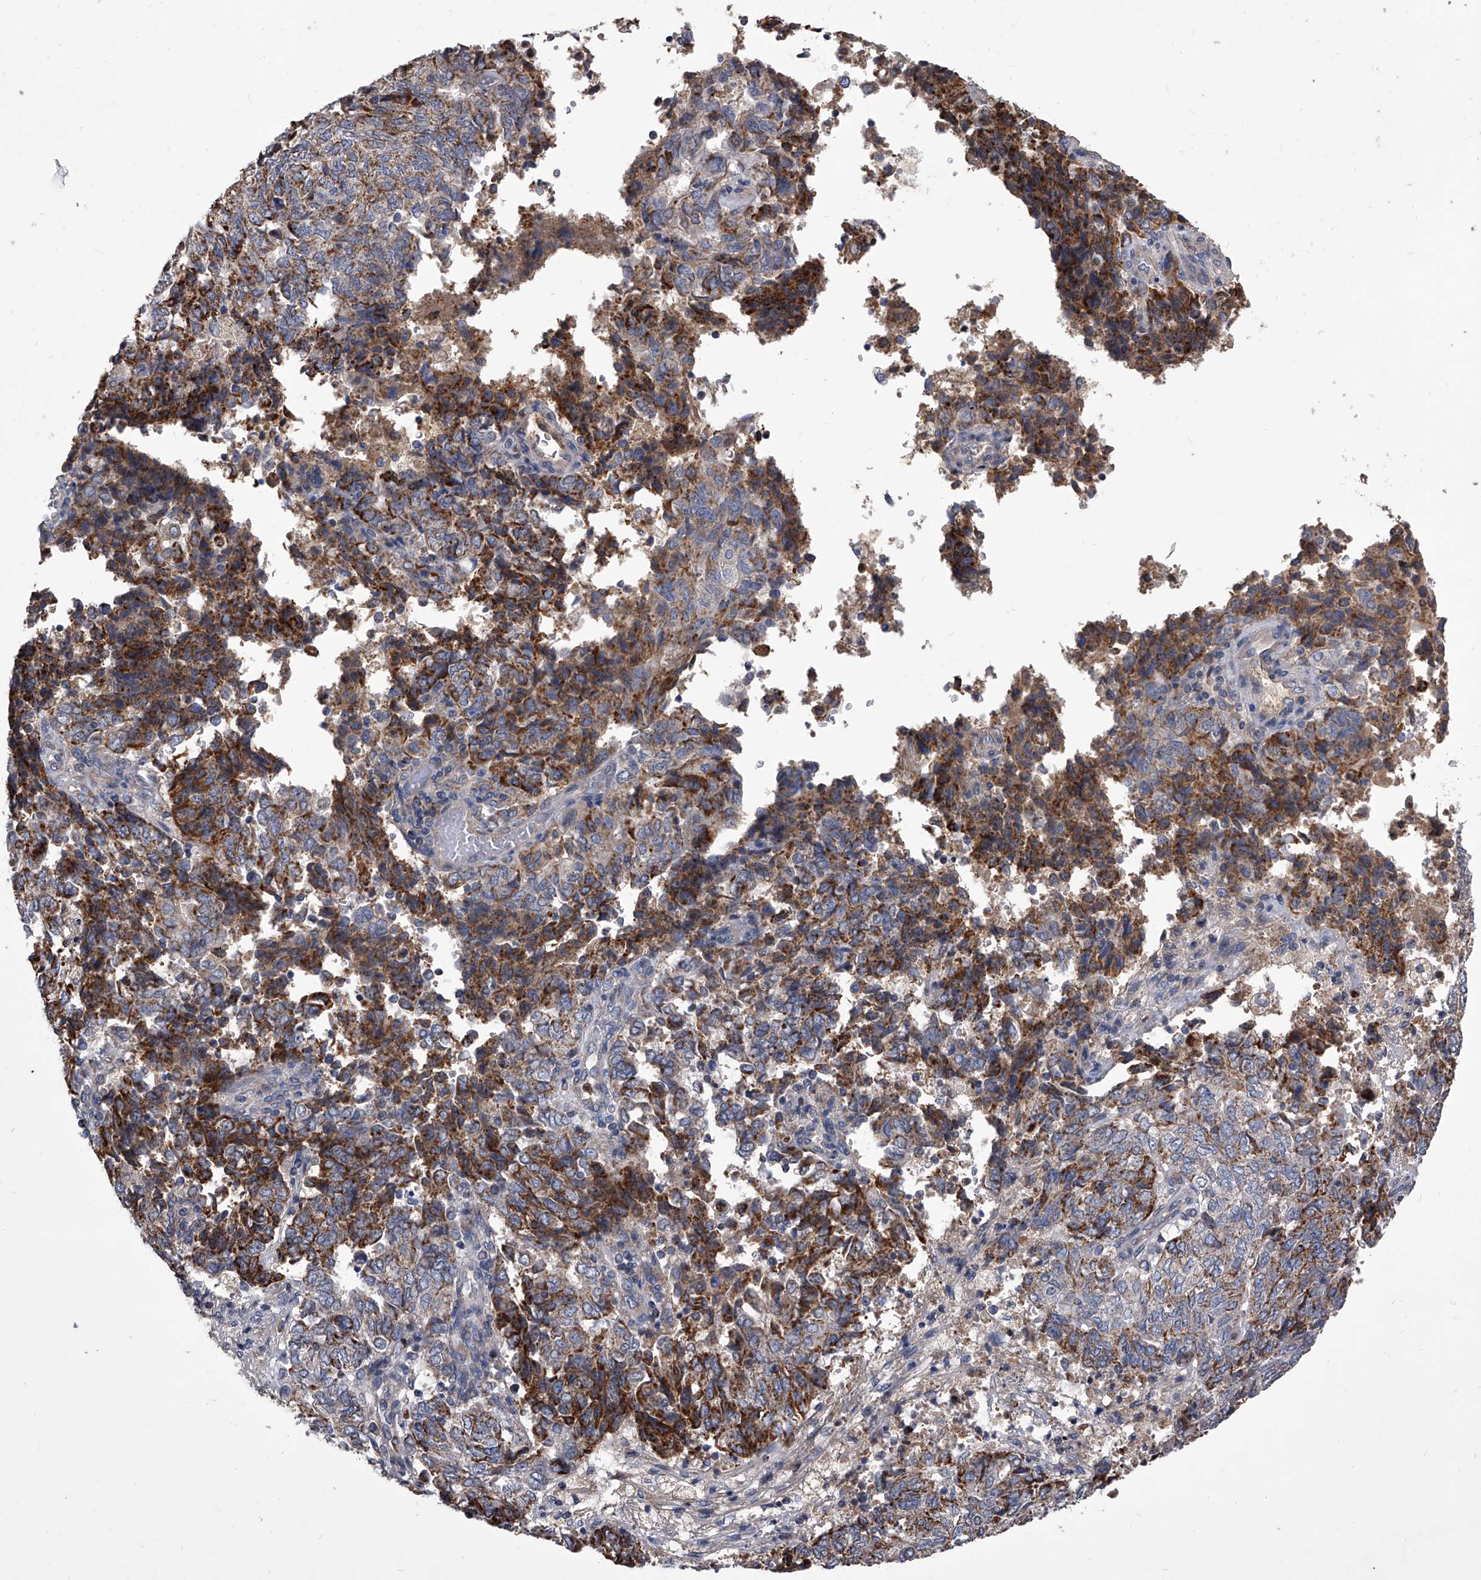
{"staining": {"intensity": "moderate", "quantity": "25%-75%", "location": "cytoplasmic/membranous"}, "tissue": "endometrial cancer", "cell_type": "Tumor cells", "image_type": "cancer", "snomed": [{"axis": "morphology", "description": "Adenocarcinoma, NOS"}, {"axis": "topography", "description": "Endometrium"}], "caption": "Immunohistochemistry staining of endometrial adenocarcinoma, which displays medium levels of moderate cytoplasmic/membranous staining in approximately 25%-75% of tumor cells indicating moderate cytoplasmic/membranous protein positivity. The staining was performed using DAB (3,3'-diaminobenzidine) (brown) for protein detection and nuclei were counterstained in hematoxylin (blue).", "gene": "NRP1", "patient": {"sex": "female", "age": 80}}